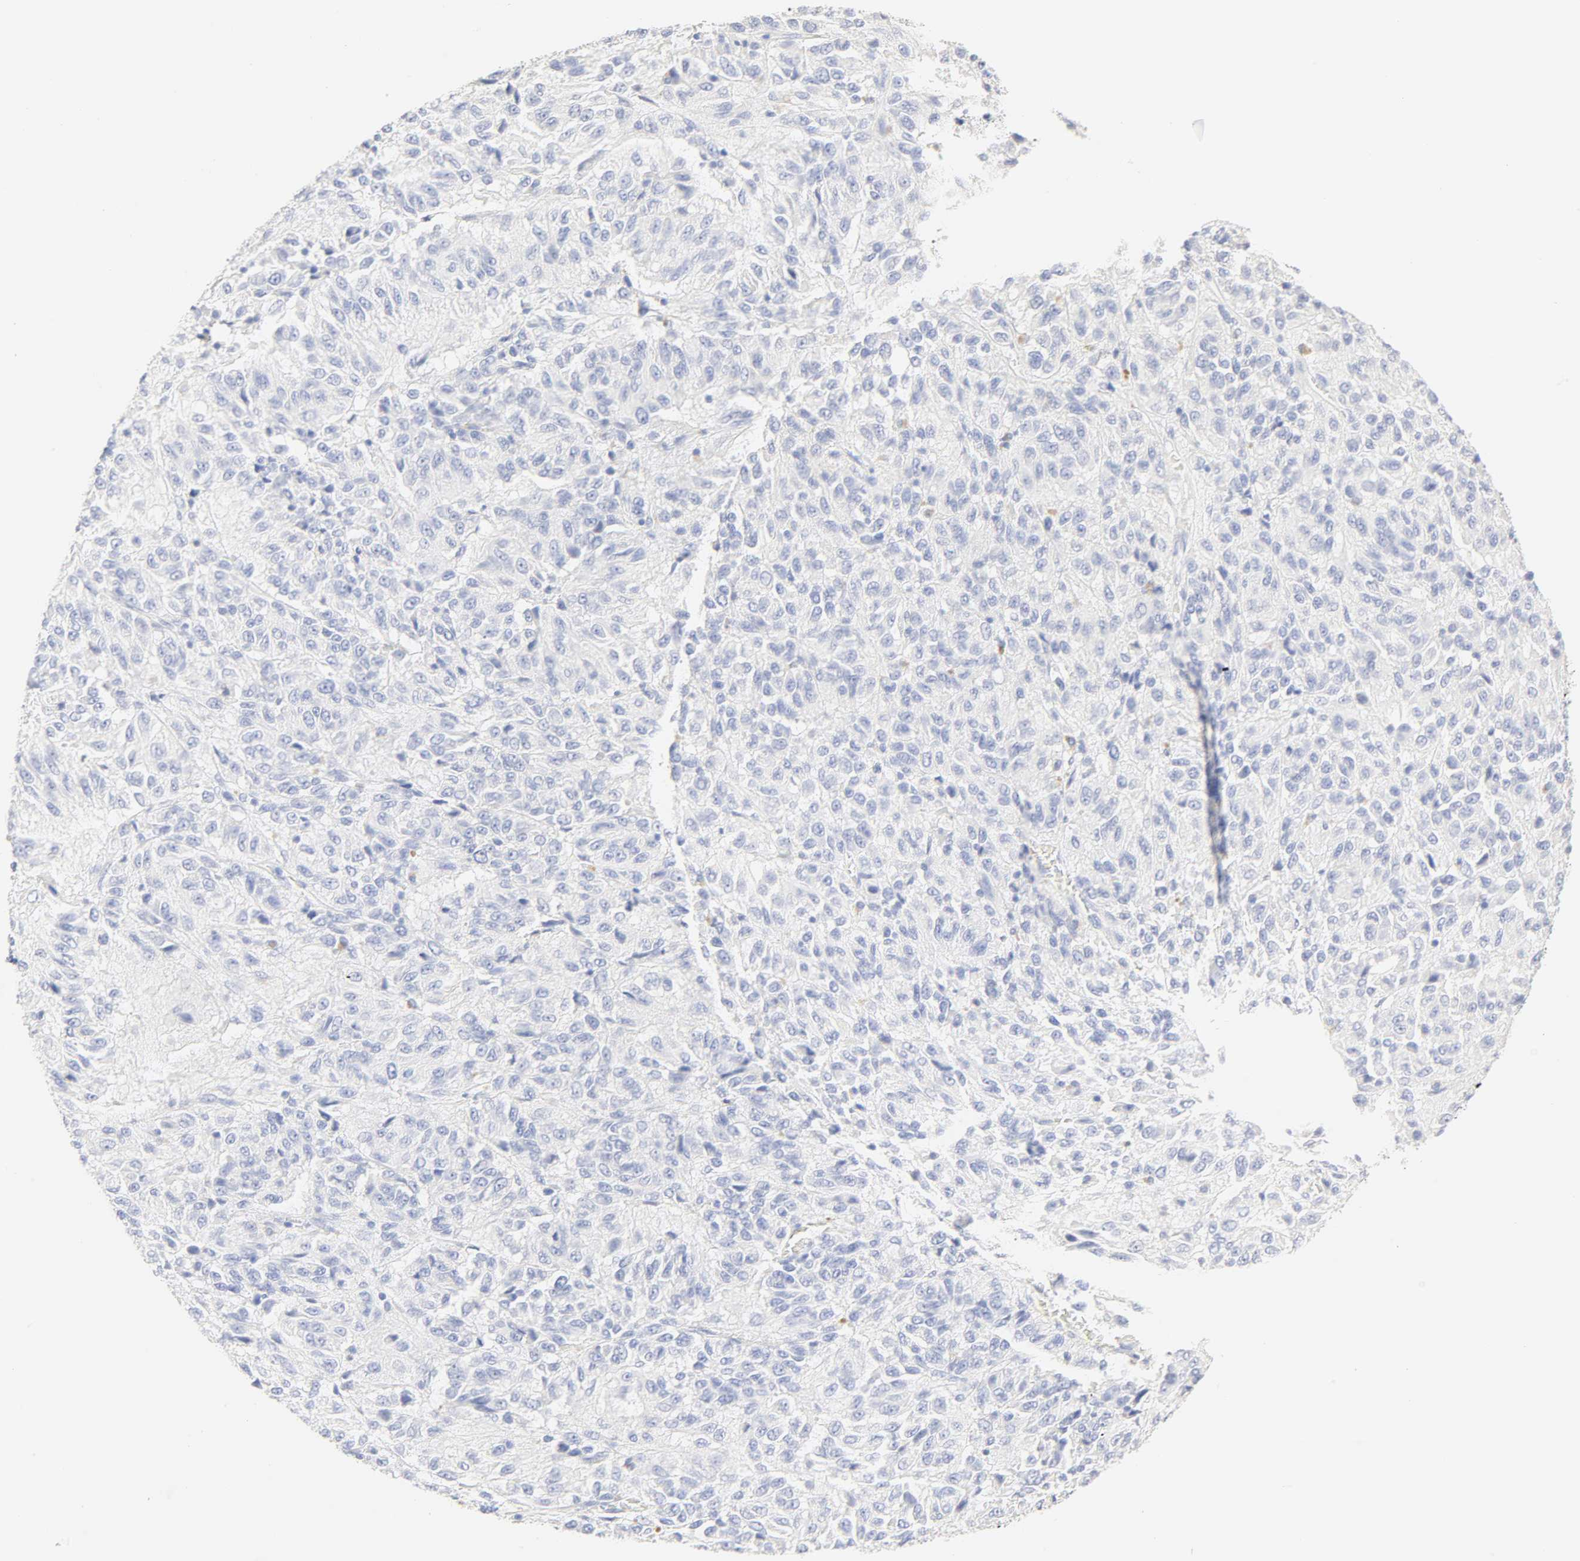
{"staining": {"intensity": "negative", "quantity": "none", "location": "none"}, "tissue": "melanoma", "cell_type": "Tumor cells", "image_type": "cancer", "snomed": [{"axis": "morphology", "description": "Malignant melanoma, Metastatic site"}, {"axis": "topography", "description": "Lung"}], "caption": "Immunohistochemistry micrograph of human melanoma stained for a protein (brown), which exhibits no positivity in tumor cells.", "gene": "SLCO1B3", "patient": {"sex": "male", "age": 64}}